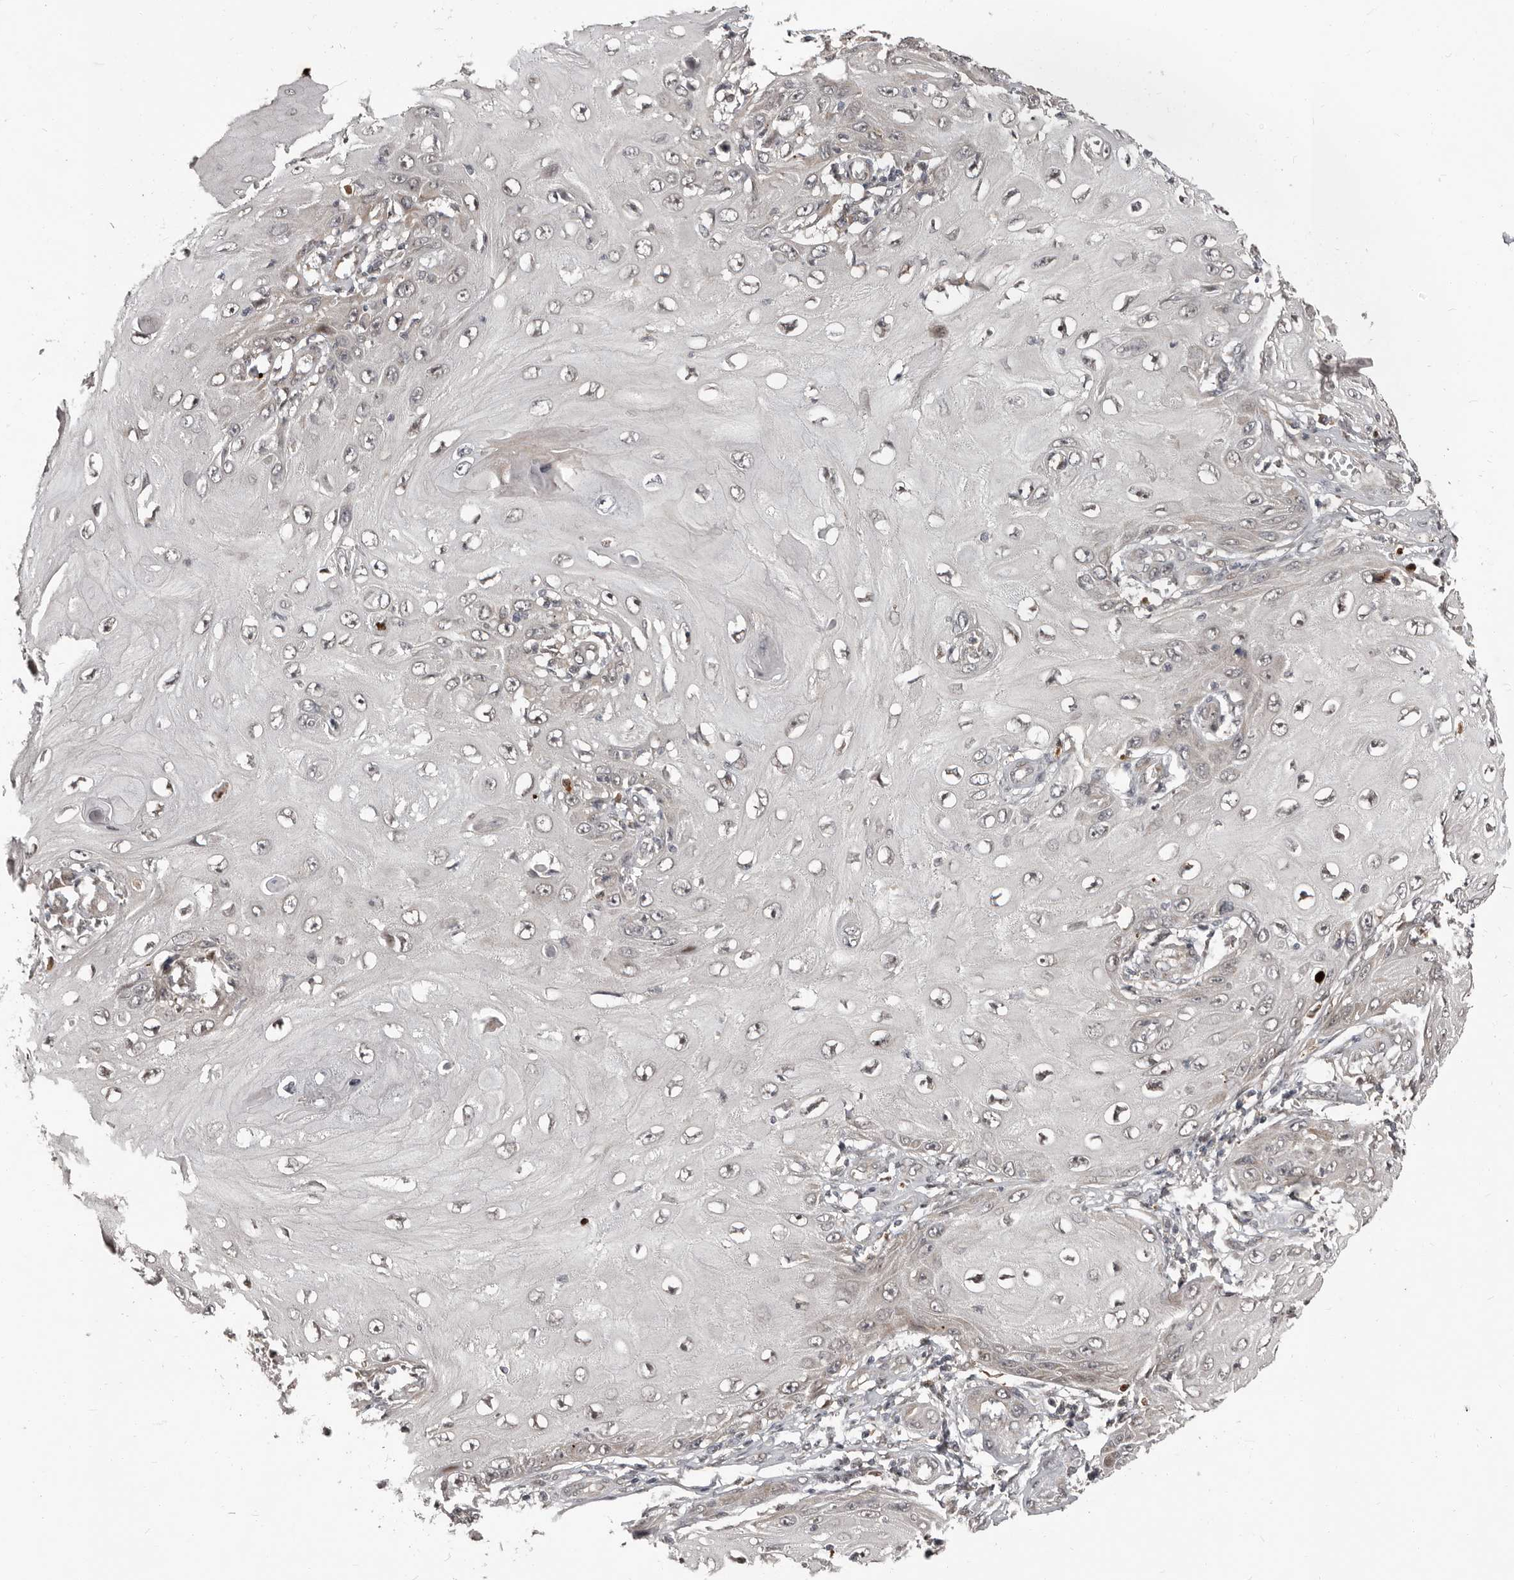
{"staining": {"intensity": "negative", "quantity": "none", "location": "none"}, "tissue": "skin cancer", "cell_type": "Tumor cells", "image_type": "cancer", "snomed": [{"axis": "morphology", "description": "Squamous cell carcinoma, NOS"}, {"axis": "topography", "description": "Skin"}], "caption": "Skin squamous cell carcinoma stained for a protein using immunohistochemistry exhibits no expression tumor cells.", "gene": "APOL6", "patient": {"sex": "female", "age": 73}}